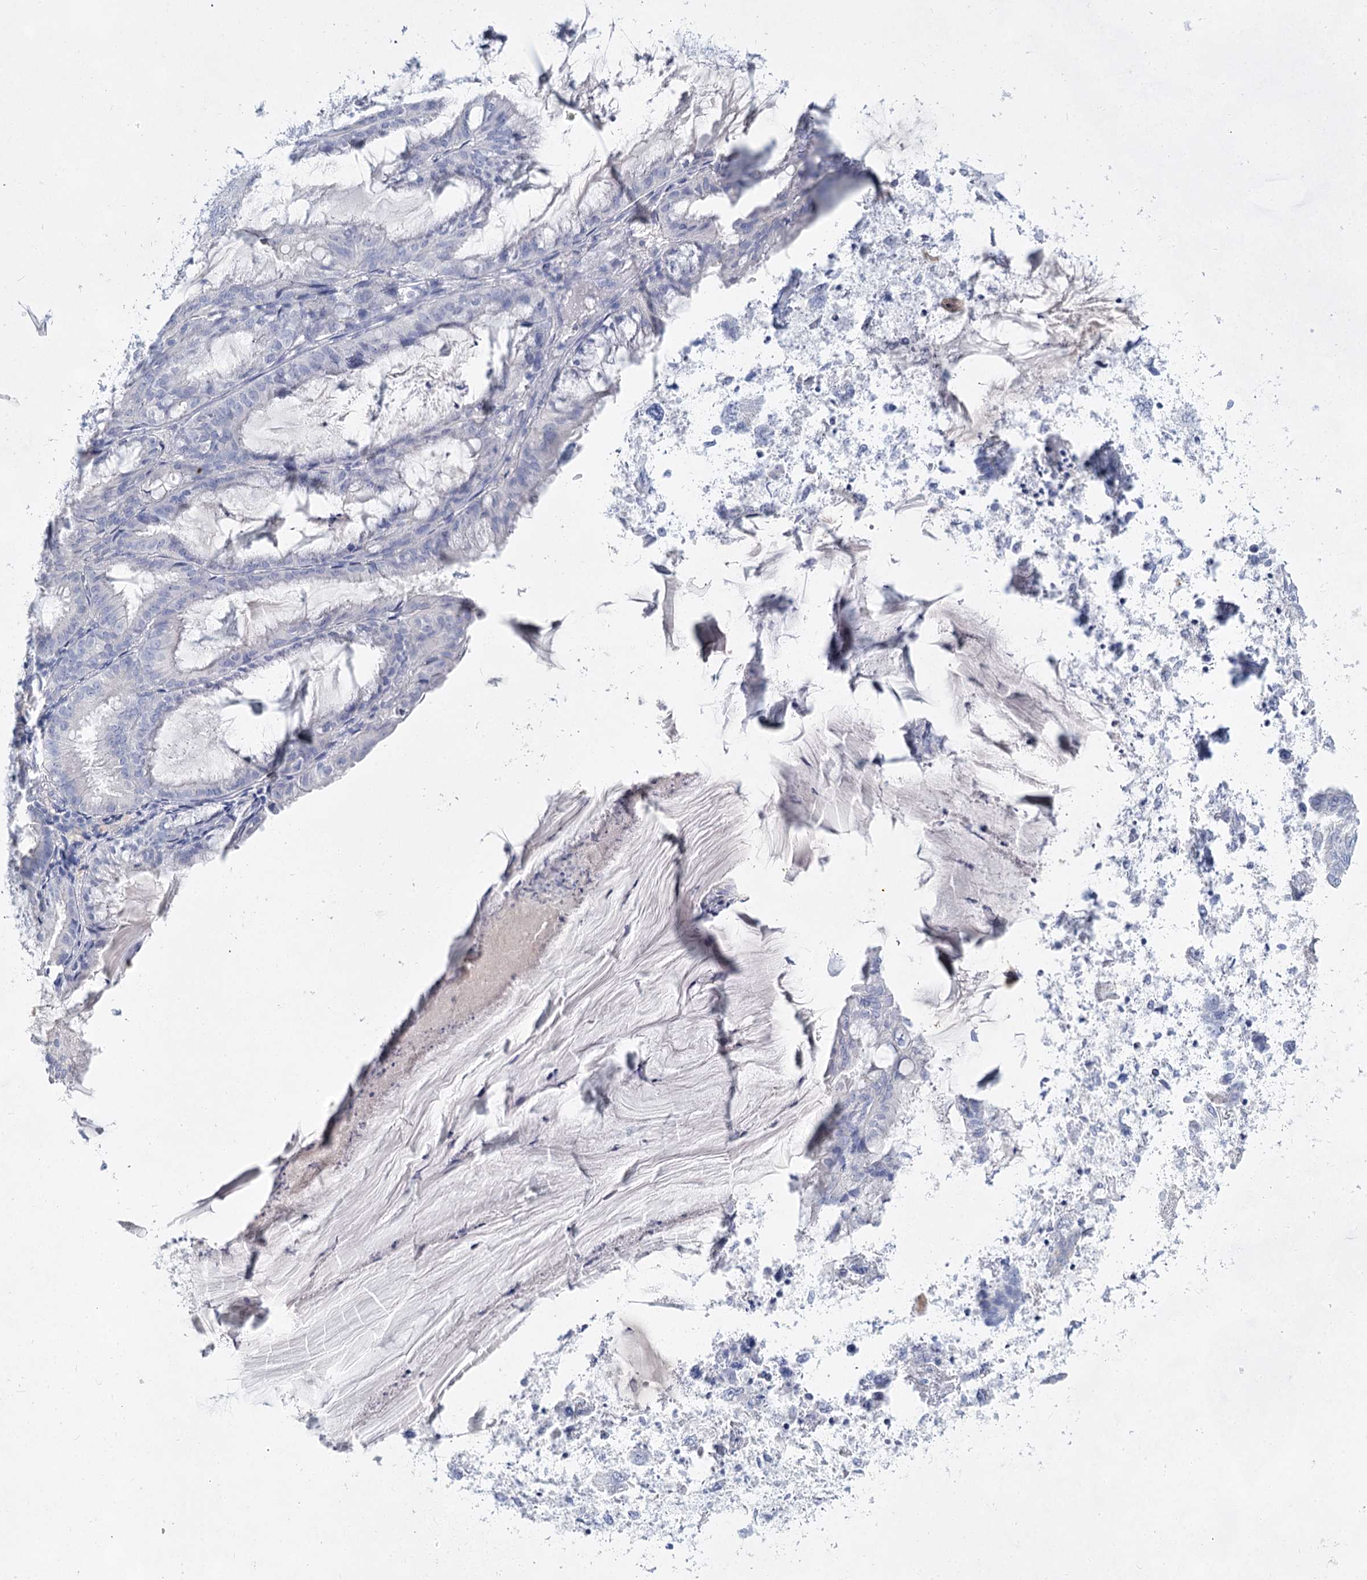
{"staining": {"intensity": "negative", "quantity": "none", "location": "none"}, "tissue": "endometrial cancer", "cell_type": "Tumor cells", "image_type": "cancer", "snomed": [{"axis": "morphology", "description": "Adenocarcinoma, NOS"}, {"axis": "topography", "description": "Endometrium"}], "caption": "Human endometrial adenocarcinoma stained for a protein using immunohistochemistry (IHC) shows no staining in tumor cells.", "gene": "SLC17A2", "patient": {"sex": "female", "age": 86}}